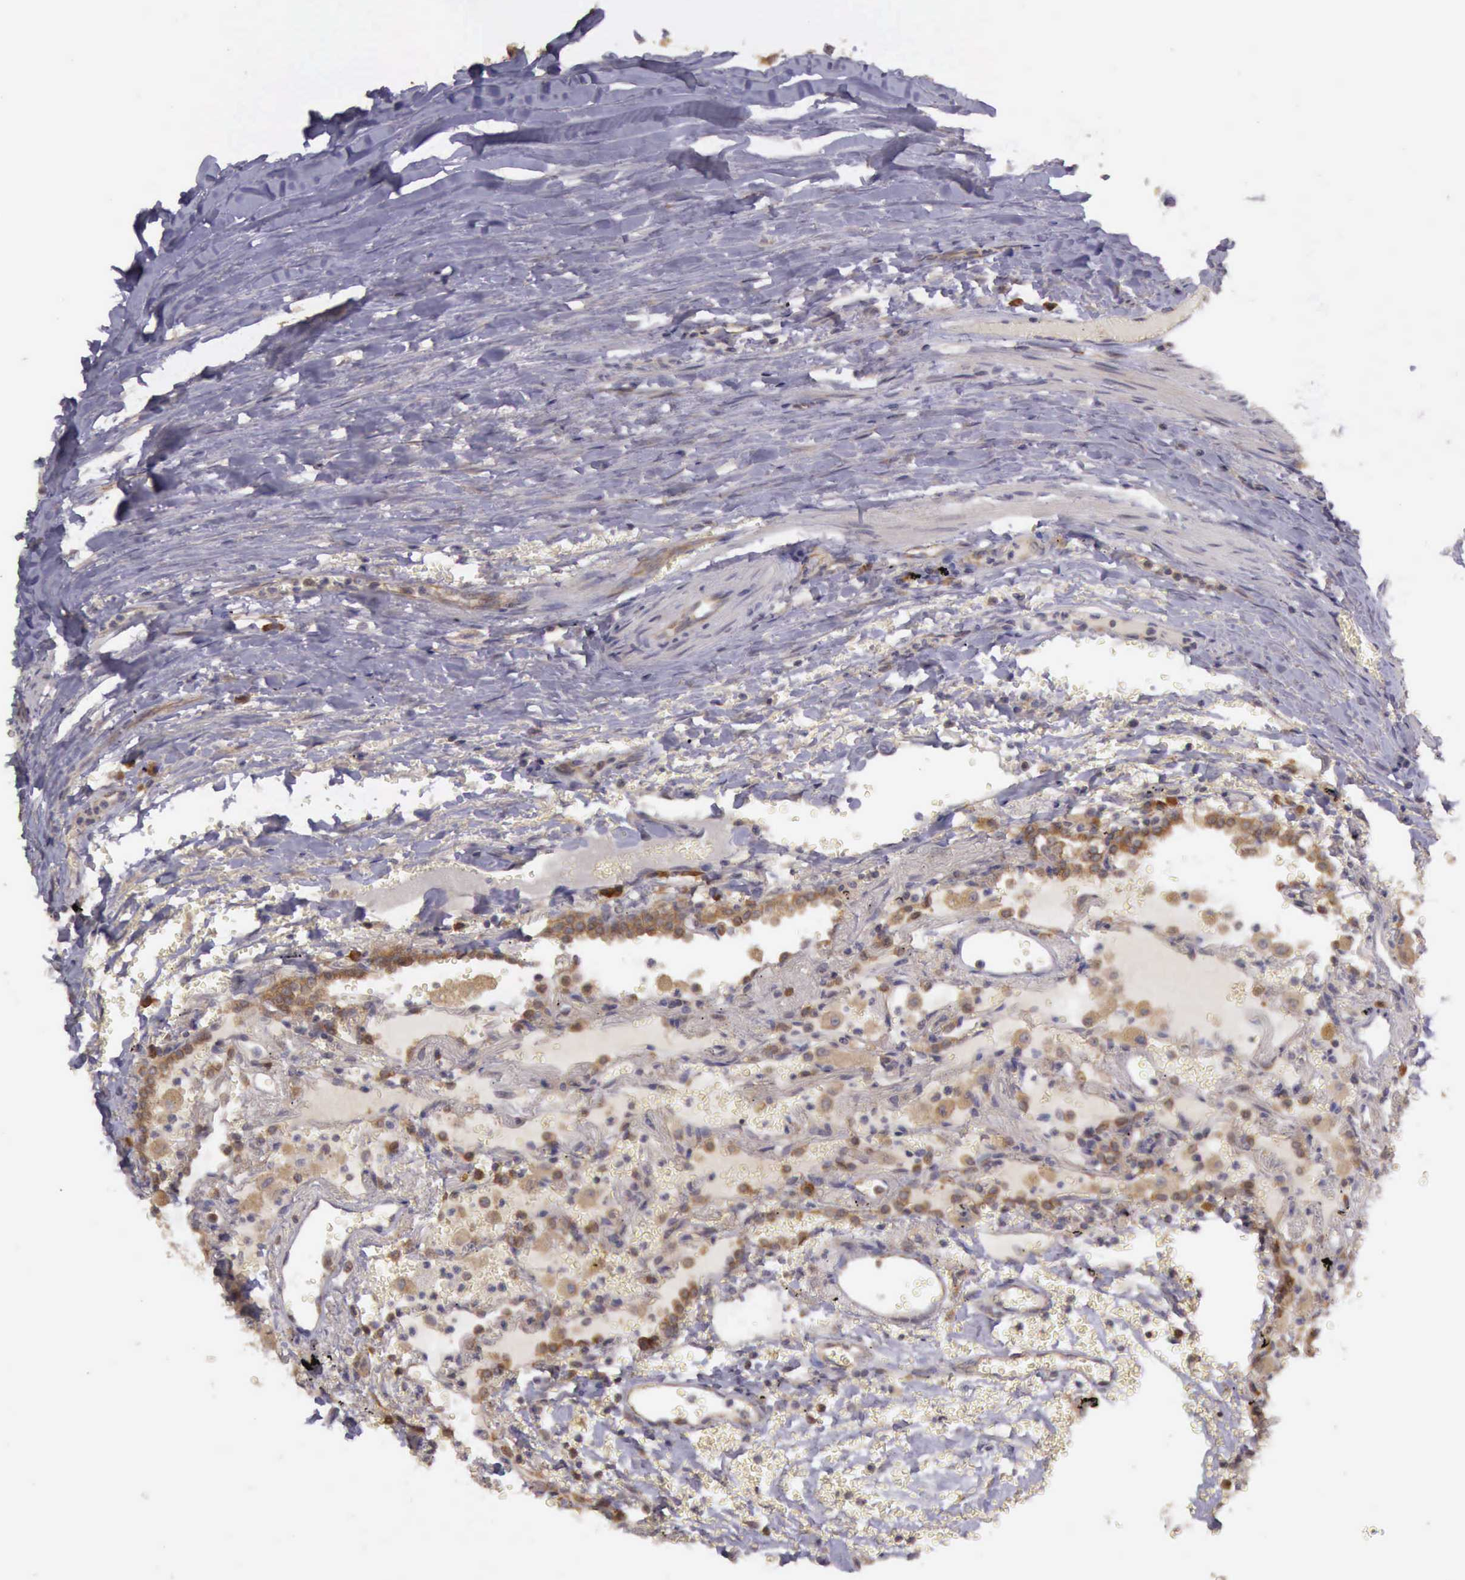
{"staining": {"intensity": "moderate", "quantity": ">75%", "location": "cytoplasmic/membranous"}, "tissue": "carcinoid", "cell_type": "Tumor cells", "image_type": "cancer", "snomed": [{"axis": "morphology", "description": "Carcinoid, malignant, NOS"}, {"axis": "topography", "description": "Bronchus"}], "caption": "Malignant carcinoid stained for a protein reveals moderate cytoplasmic/membranous positivity in tumor cells. The staining was performed using DAB to visualize the protein expression in brown, while the nuclei were stained in blue with hematoxylin (Magnification: 20x).", "gene": "EIF5", "patient": {"sex": "male", "age": 55}}